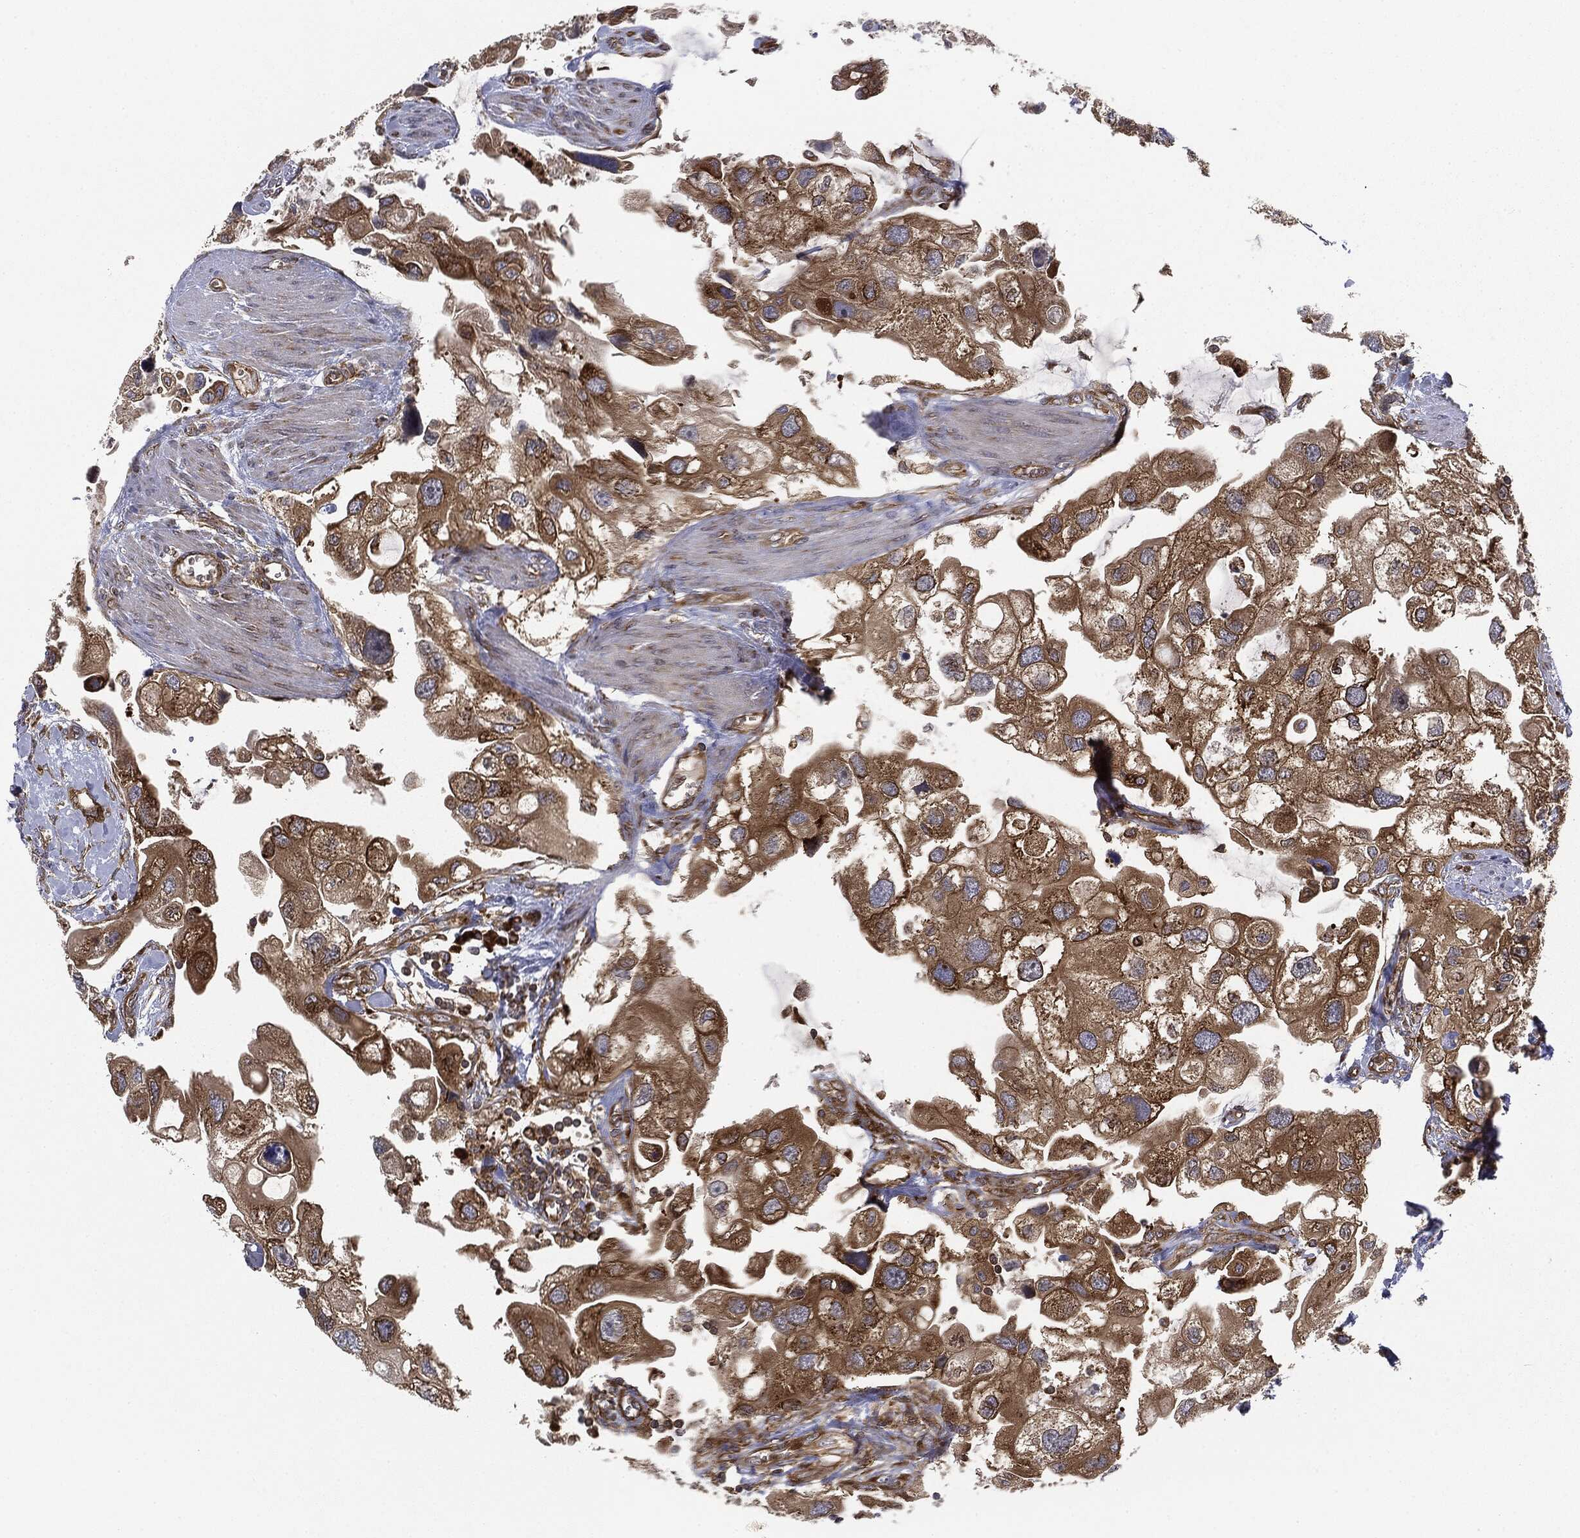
{"staining": {"intensity": "strong", "quantity": ">75%", "location": "cytoplasmic/membranous"}, "tissue": "urothelial cancer", "cell_type": "Tumor cells", "image_type": "cancer", "snomed": [{"axis": "morphology", "description": "Urothelial carcinoma, High grade"}, {"axis": "topography", "description": "Urinary bladder"}], "caption": "IHC micrograph of high-grade urothelial carcinoma stained for a protein (brown), which displays high levels of strong cytoplasmic/membranous positivity in approximately >75% of tumor cells.", "gene": "EIF2AK2", "patient": {"sex": "male", "age": 59}}